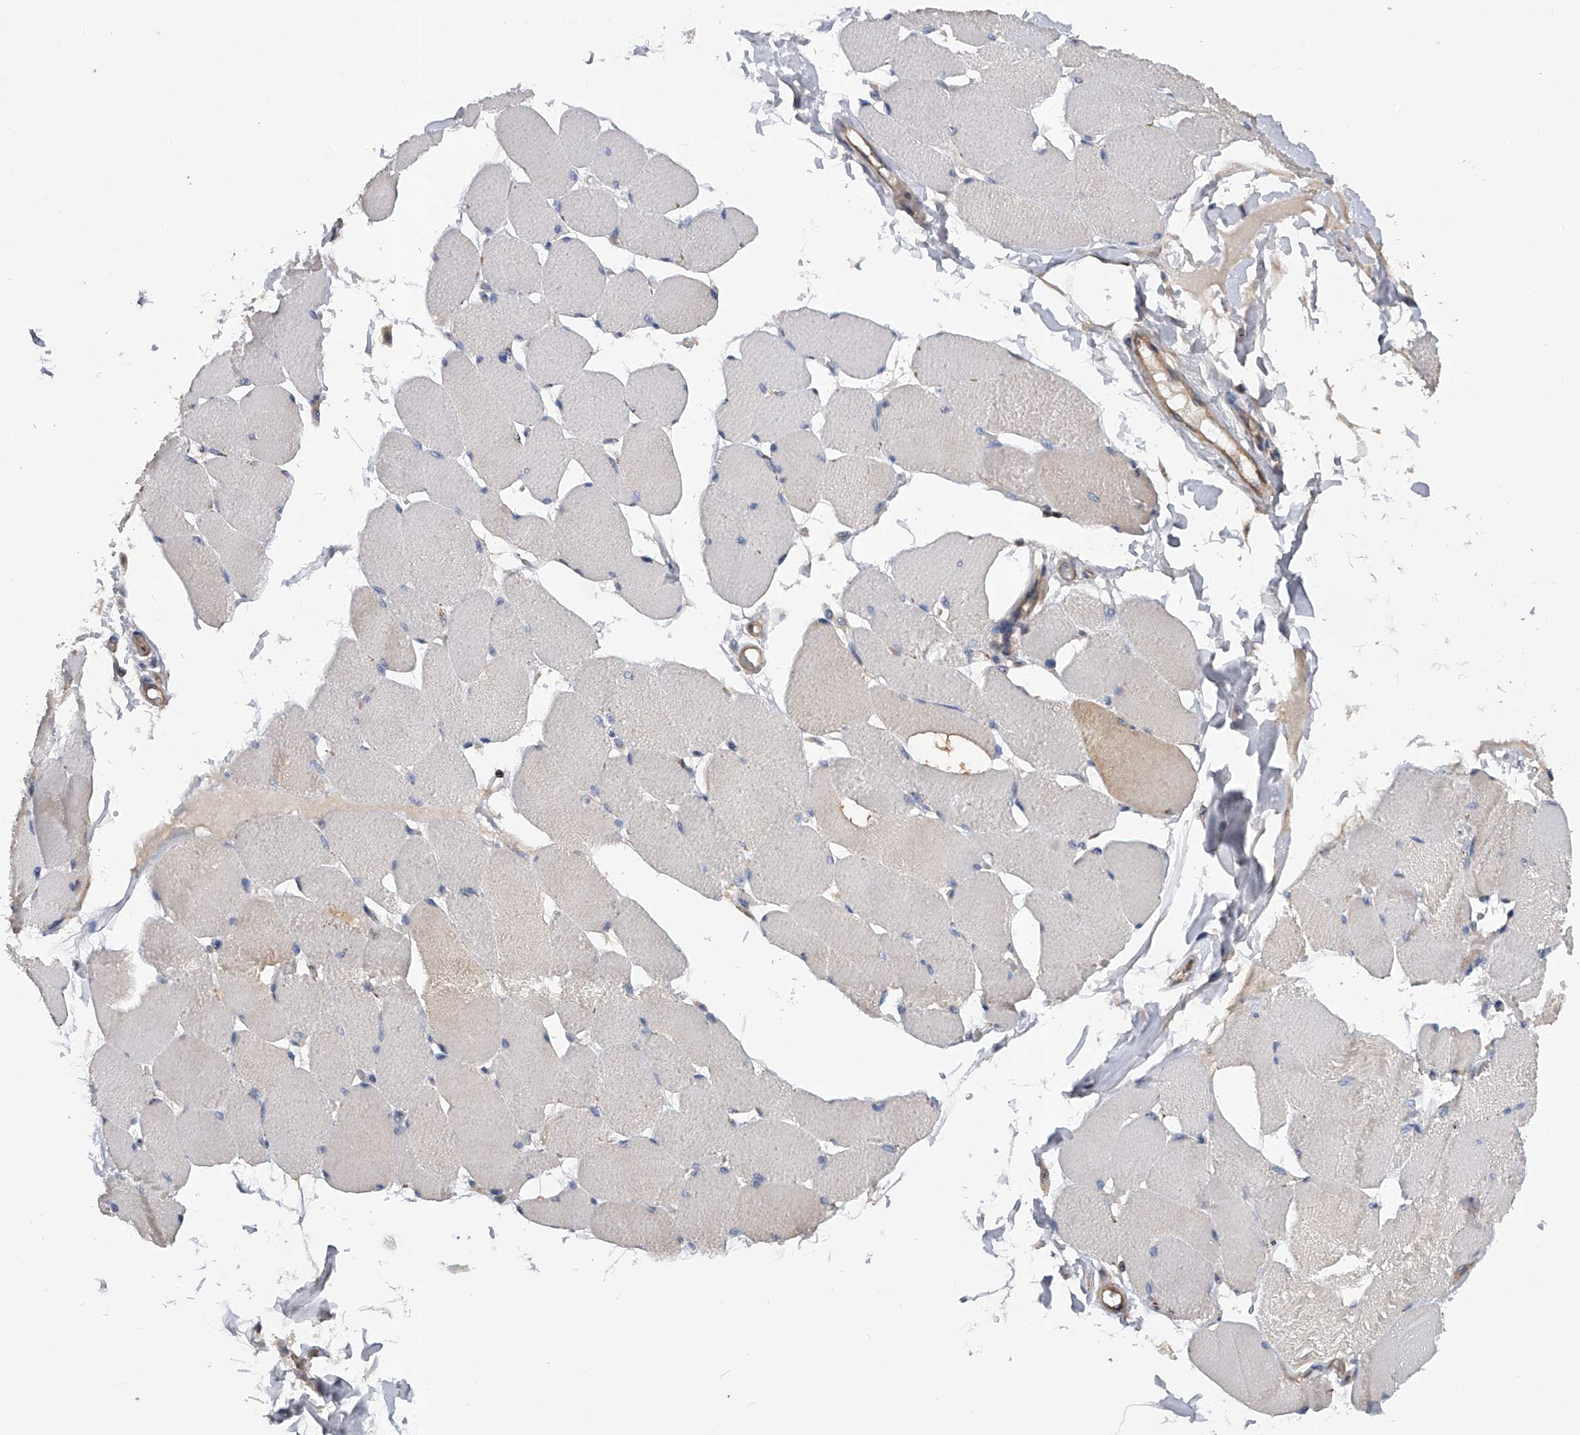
{"staining": {"intensity": "weak", "quantity": "<25%", "location": "cytoplasmic/membranous"}, "tissue": "skeletal muscle", "cell_type": "Myocytes", "image_type": "normal", "snomed": [{"axis": "morphology", "description": "Normal tissue, NOS"}, {"axis": "topography", "description": "Skin"}, {"axis": "topography", "description": "Skeletal muscle"}], "caption": "This is an IHC micrograph of unremarkable human skeletal muscle. There is no expression in myocytes.", "gene": "CFAP298", "patient": {"sex": "male", "age": 83}}